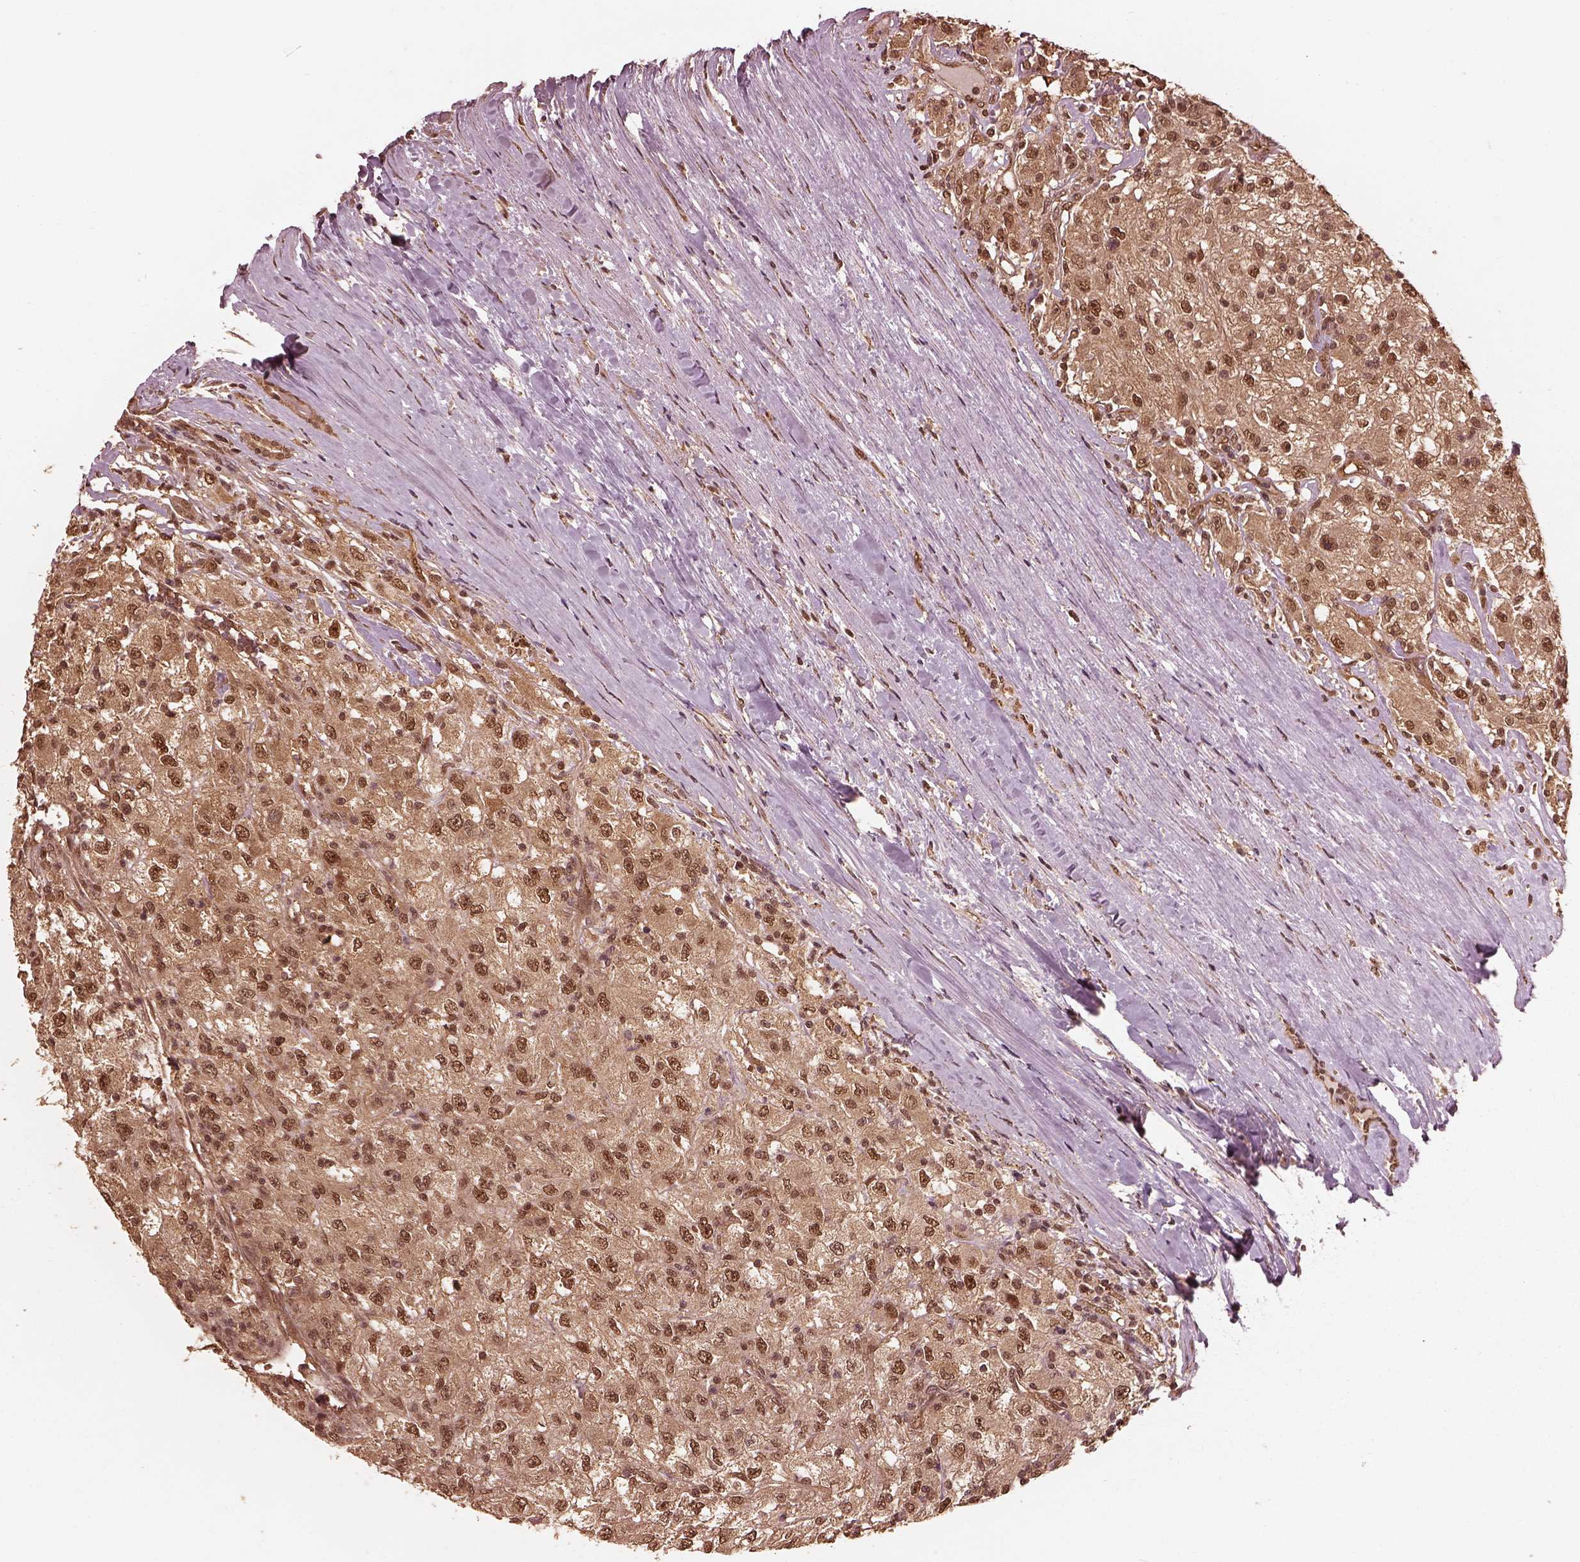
{"staining": {"intensity": "moderate", "quantity": ">75%", "location": "cytoplasmic/membranous,nuclear"}, "tissue": "renal cancer", "cell_type": "Tumor cells", "image_type": "cancer", "snomed": [{"axis": "morphology", "description": "Adenocarcinoma, NOS"}, {"axis": "topography", "description": "Kidney"}], "caption": "Immunohistochemical staining of human renal cancer demonstrates moderate cytoplasmic/membranous and nuclear protein expression in approximately >75% of tumor cells.", "gene": "PSMC5", "patient": {"sex": "female", "age": 67}}